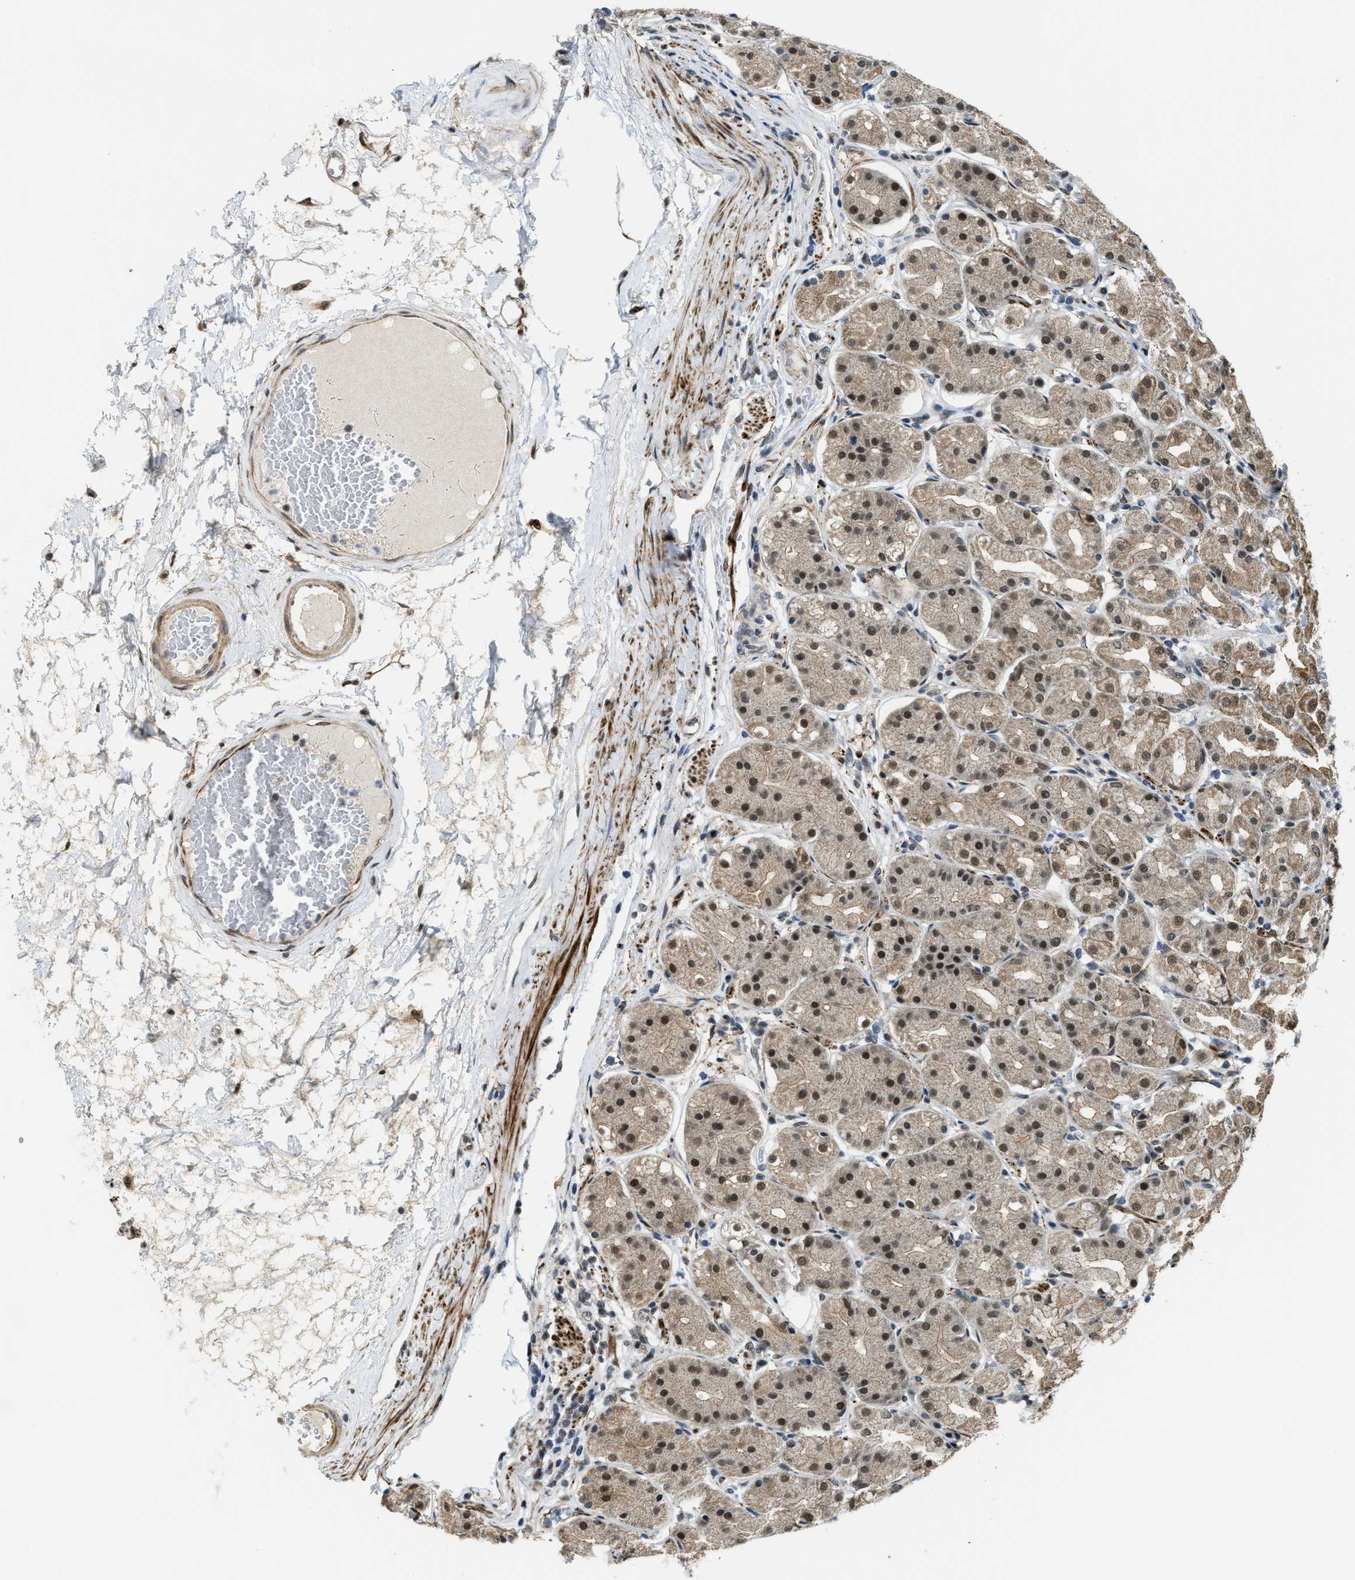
{"staining": {"intensity": "strong", "quantity": ">75%", "location": "cytoplasmic/membranous,nuclear"}, "tissue": "stomach", "cell_type": "Glandular cells", "image_type": "normal", "snomed": [{"axis": "morphology", "description": "Normal tissue, NOS"}, {"axis": "topography", "description": "Stomach"}, {"axis": "topography", "description": "Stomach, lower"}], "caption": "This is a micrograph of immunohistochemistry (IHC) staining of benign stomach, which shows strong expression in the cytoplasmic/membranous,nuclear of glandular cells.", "gene": "ZNF250", "patient": {"sex": "female", "age": 56}}